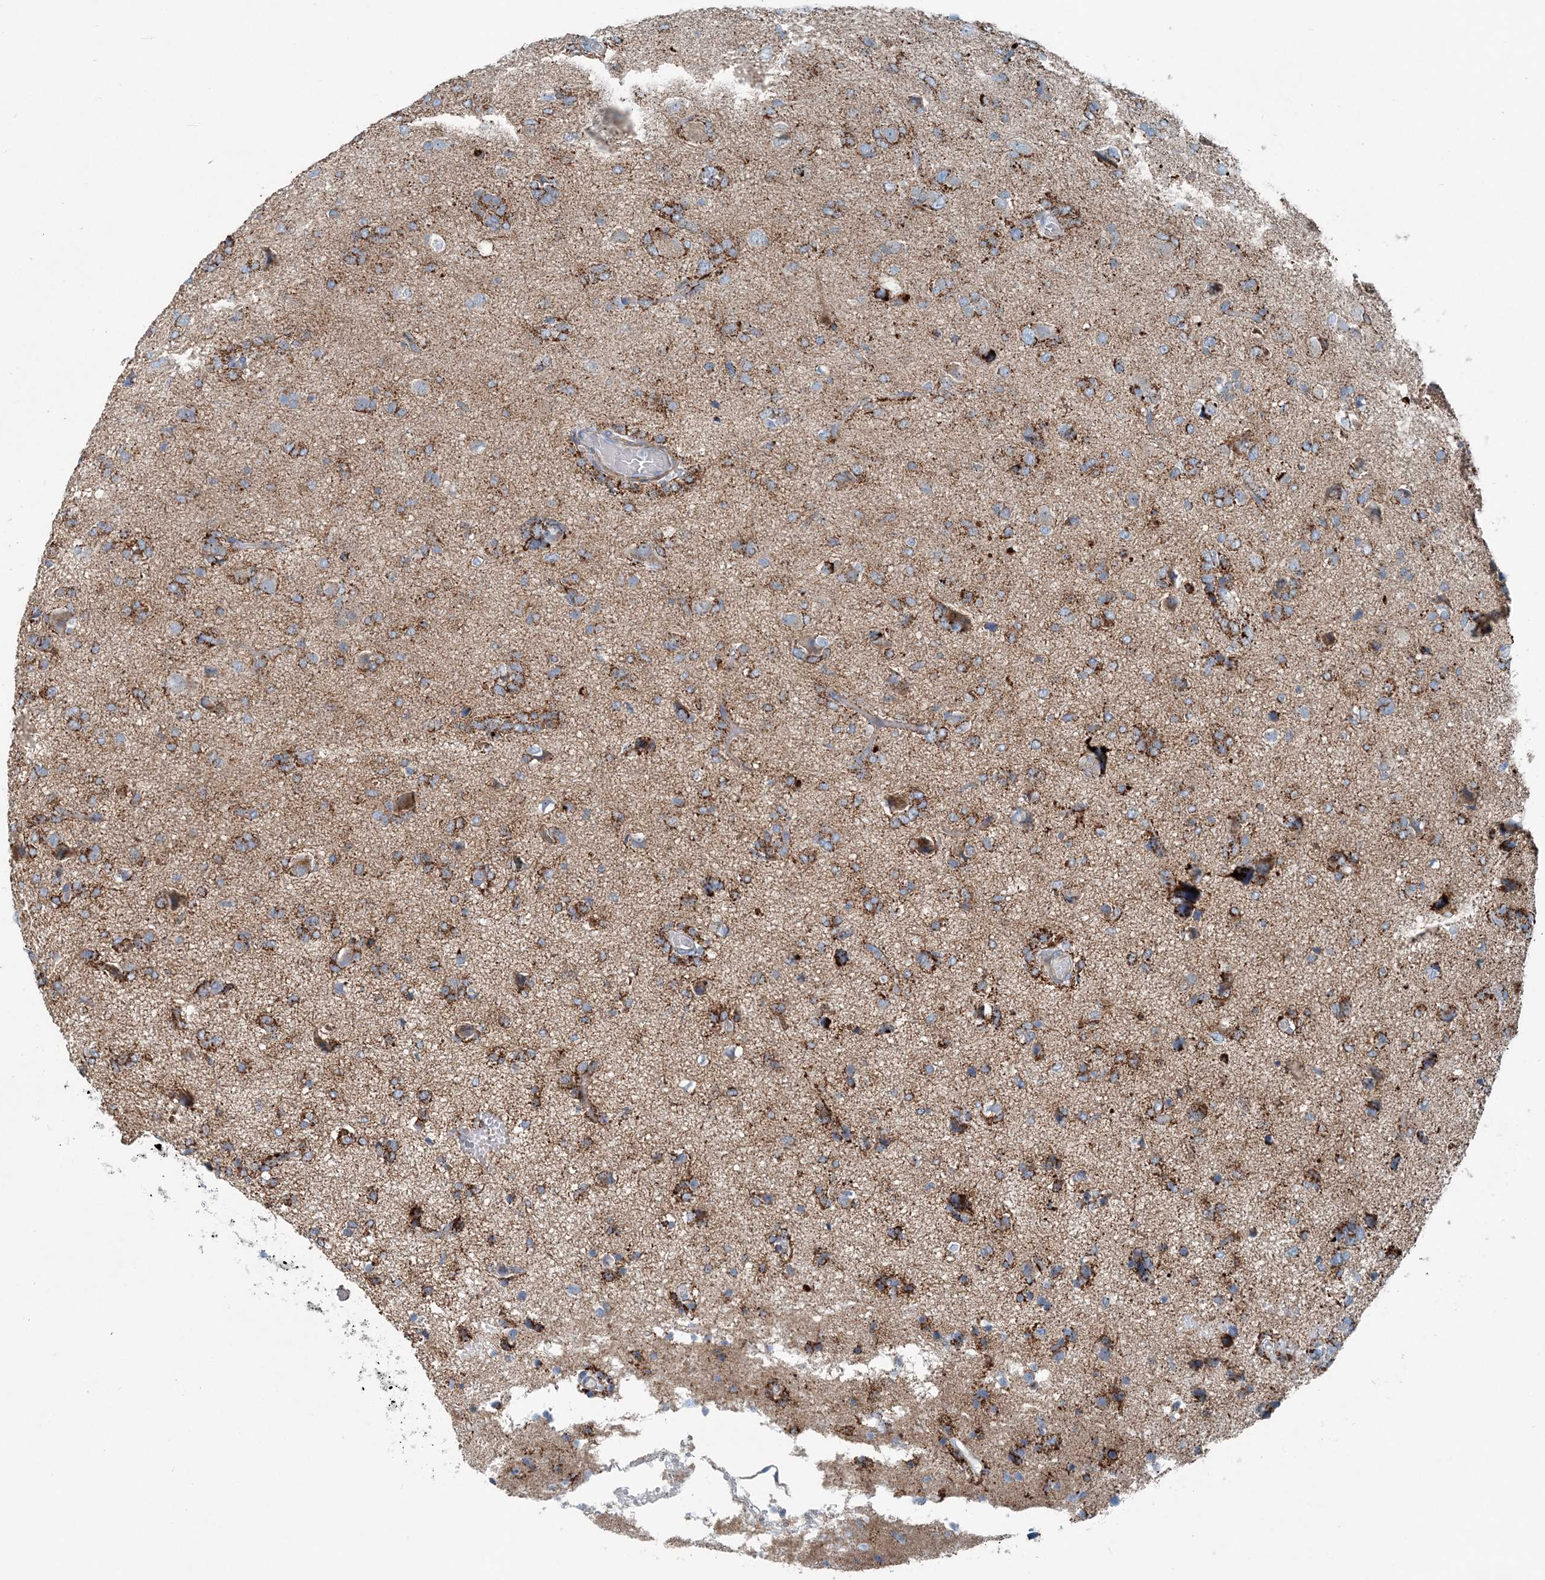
{"staining": {"intensity": "strong", "quantity": ">75%", "location": "cytoplasmic/membranous"}, "tissue": "glioma", "cell_type": "Tumor cells", "image_type": "cancer", "snomed": [{"axis": "morphology", "description": "Glioma, malignant, High grade"}, {"axis": "topography", "description": "Brain"}], "caption": "Protein staining of high-grade glioma (malignant) tissue shows strong cytoplasmic/membranous expression in approximately >75% of tumor cells. (DAB (3,3'-diaminobenzidine) IHC with brightfield microscopy, high magnification).", "gene": "INTU", "patient": {"sex": "female", "age": 59}}